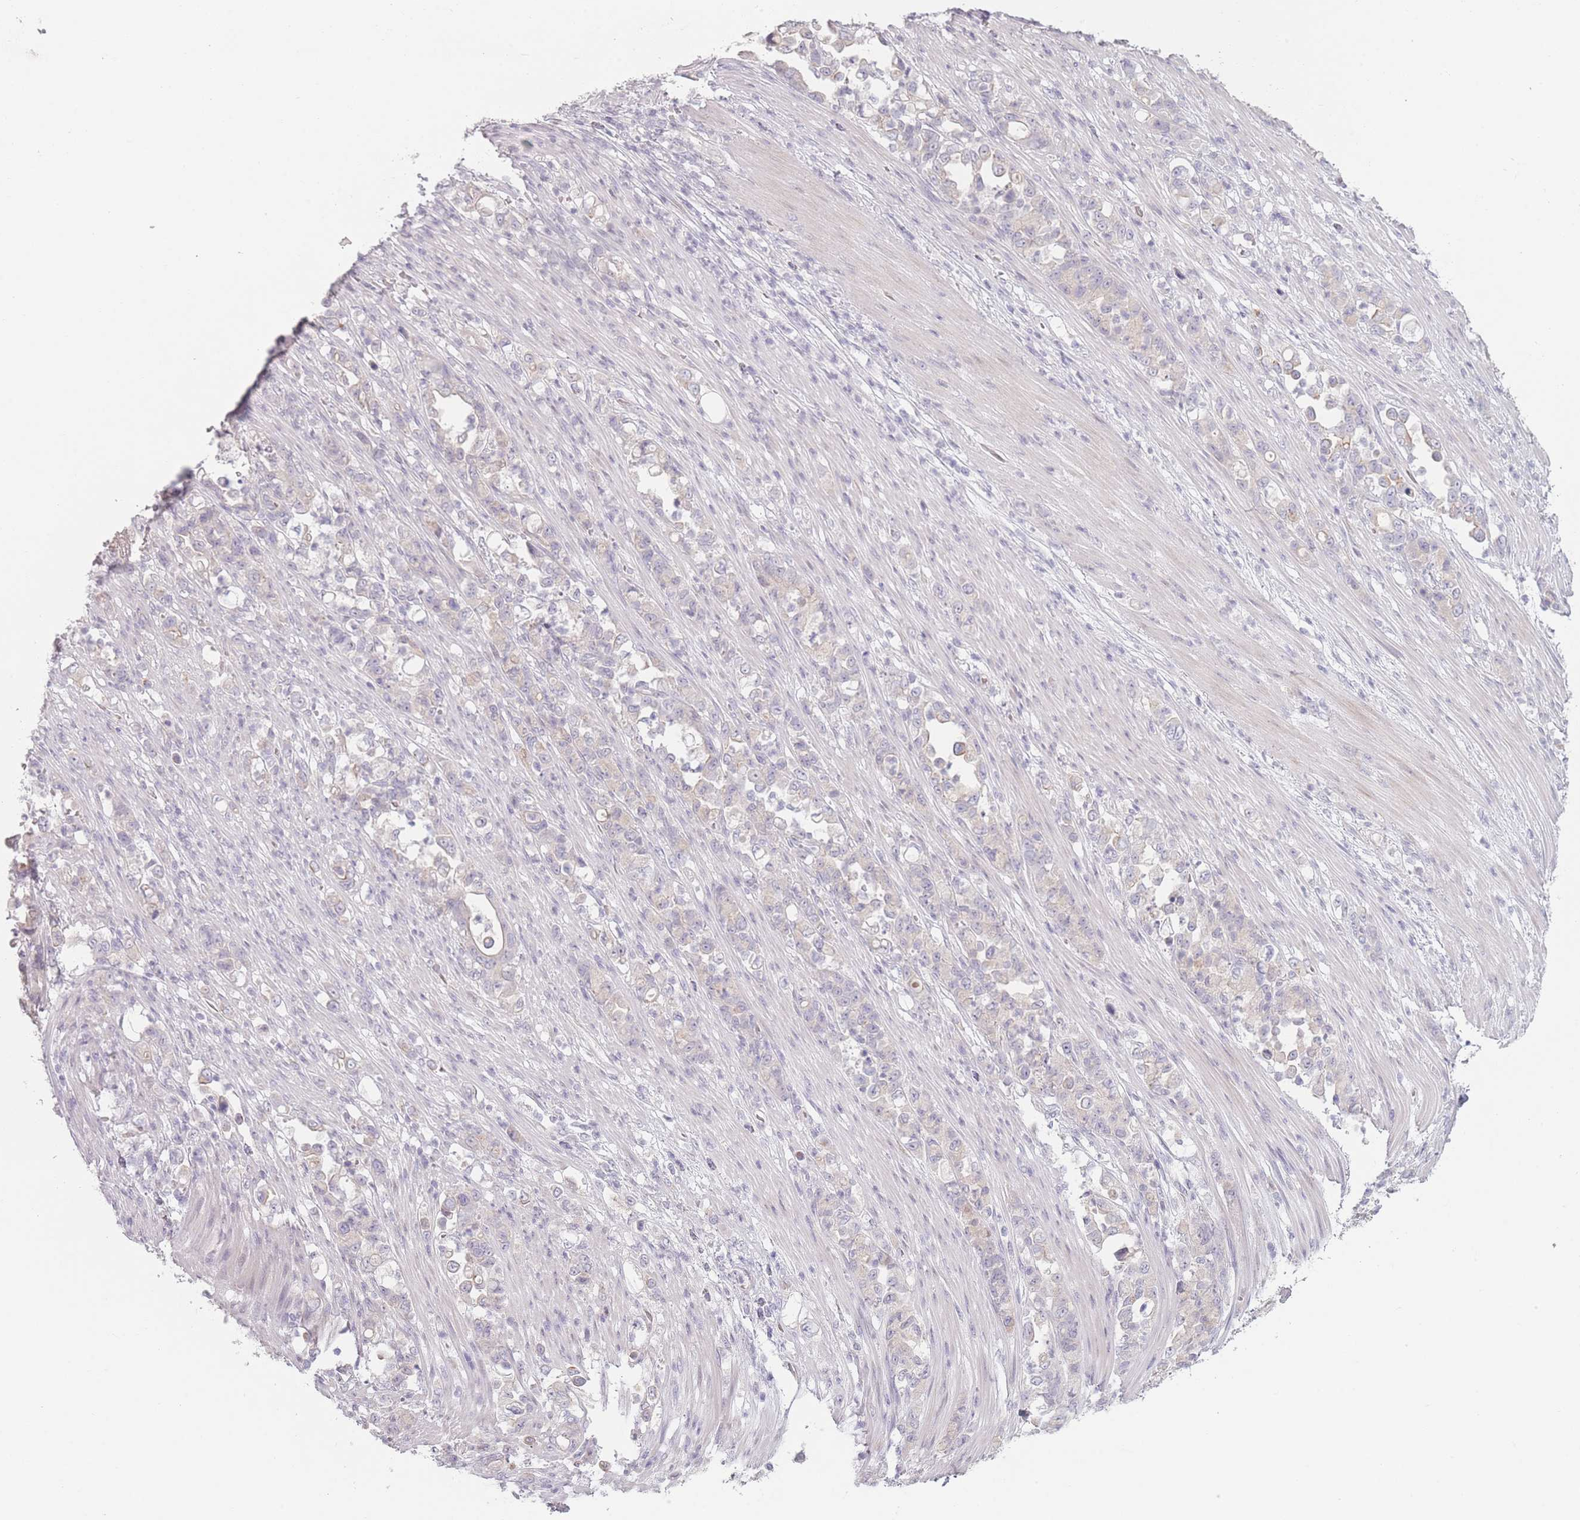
{"staining": {"intensity": "negative", "quantity": "none", "location": "none"}, "tissue": "stomach cancer", "cell_type": "Tumor cells", "image_type": "cancer", "snomed": [{"axis": "morphology", "description": "Normal tissue, NOS"}, {"axis": "morphology", "description": "Adenocarcinoma, NOS"}, {"axis": "topography", "description": "Stomach"}], "caption": "An image of human stomach adenocarcinoma is negative for staining in tumor cells.", "gene": "RASL10B", "patient": {"sex": "female", "age": 79}}